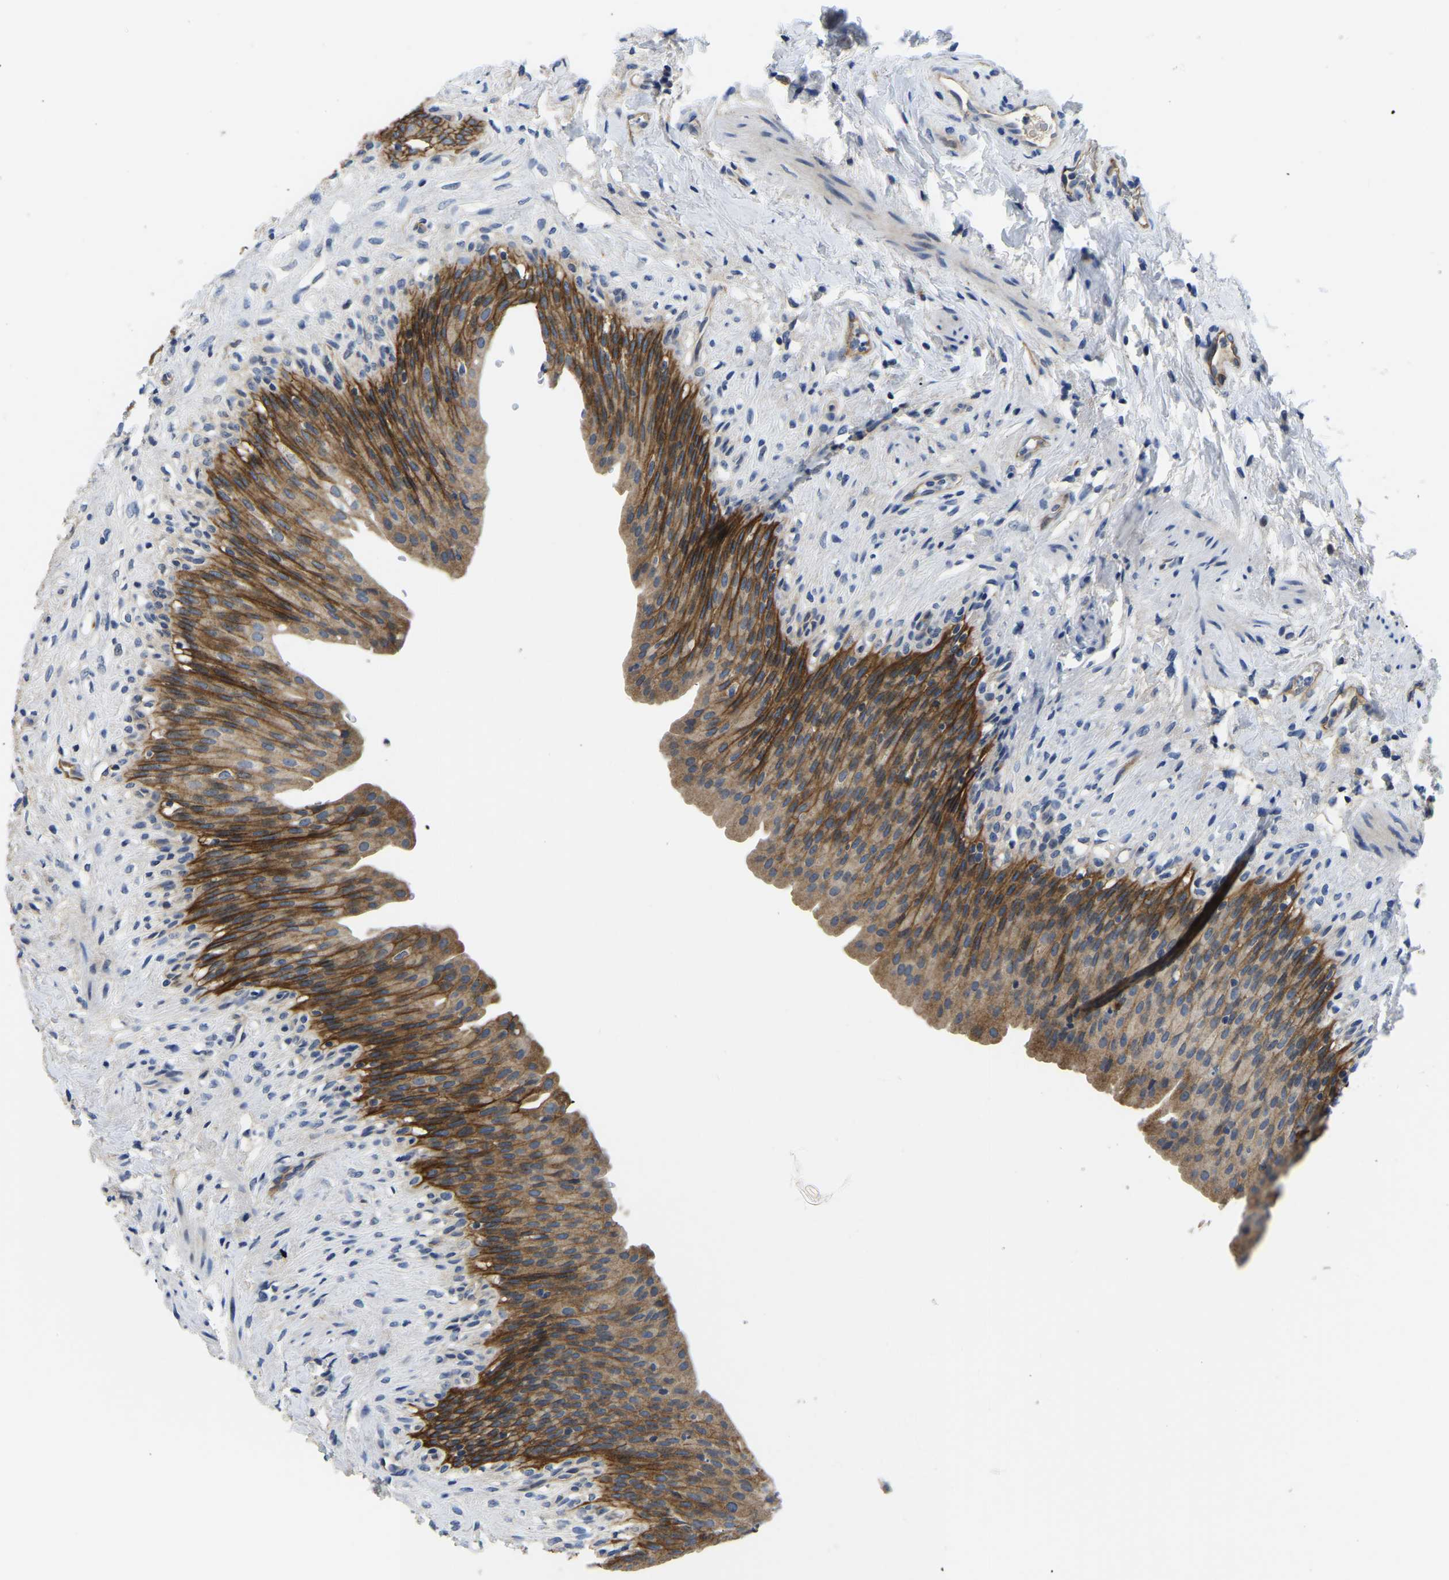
{"staining": {"intensity": "strong", "quantity": ">75%", "location": "cytoplasmic/membranous"}, "tissue": "urinary bladder", "cell_type": "Urothelial cells", "image_type": "normal", "snomed": [{"axis": "morphology", "description": "Normal tissue, NOS"}, {"axis": "topography", "description": "Urinary bladder"}], "caption": "Protein expression by immunohistochemistry (IHC) shows strong cytoplasmic/membranous expression in about >75% of urothelial cells in unremarkable urinary bladder. The protein of interest is stained brown, and the nuclei are stained in blue (DAB IHC with brightfield microscopy, high magnification).", "gene": "ITGA2", "patient": {"sex": "female", "age": 79}}